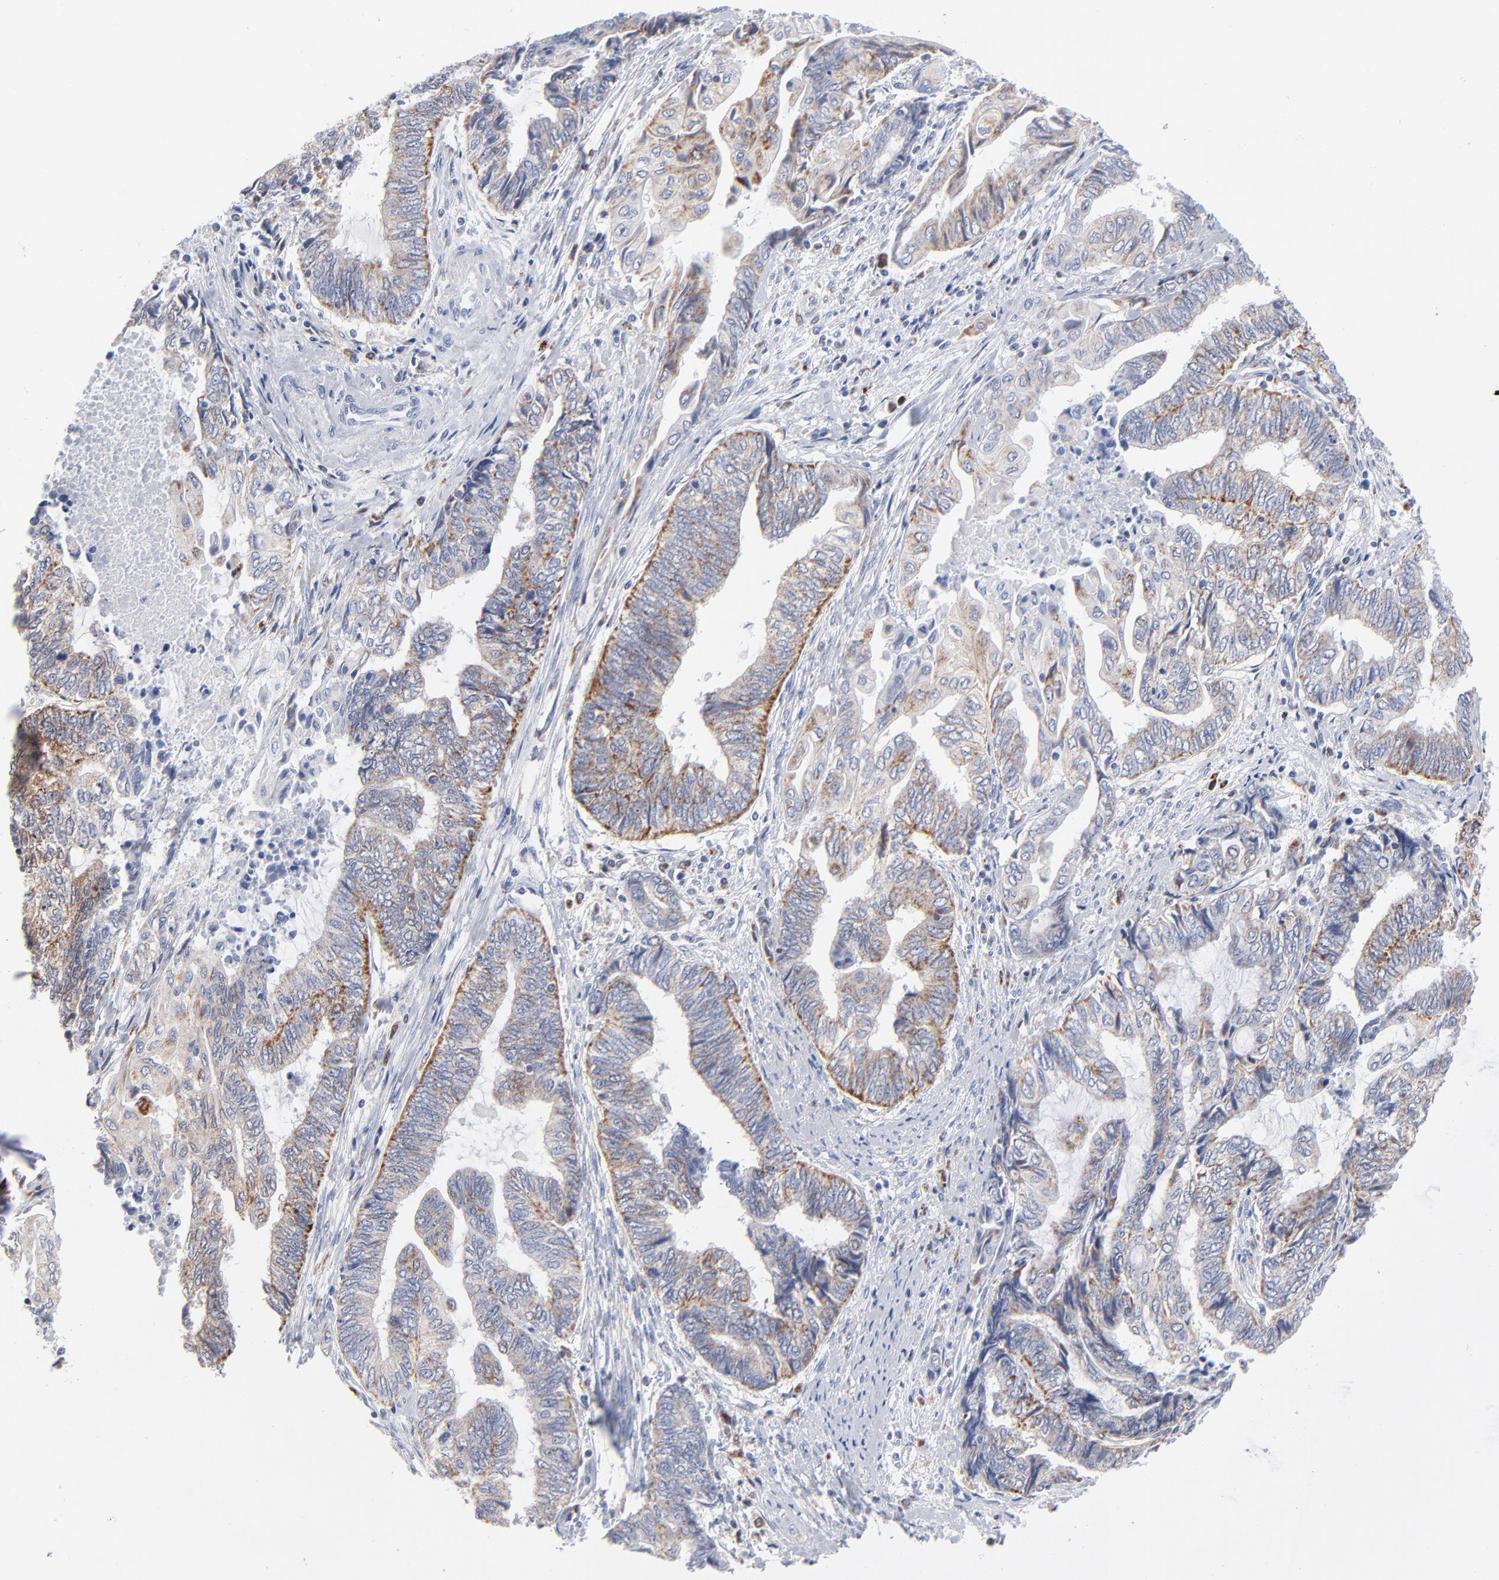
{"staining": {"intensity": "weak", "quantity": "25%-75%", "location": "cytoplasmic/membranous"}, "tissue": "endometrial cancer", "cell_type": "Tumor cells", "image_type": "cancer", "snomed": [{"axis": "morphology", "description": "Adenocarcinoma, NOS"}, {"axis": "topography", "description": "Uterus"}, {"axis": "topography", "description": "Endometrium"}], "caption": "Immunohistochemical staining of endometrial cancer displays low levels of weak cytoplasmic/membranous expression in about 25%-75% of tumor cells. (Stains: DAB in brown, nuclei in blue, Microscopy: brightfield microscopy at high magnification).", "gene": "CHCHD10", "patient": {"sex": "female", "age": 70}}